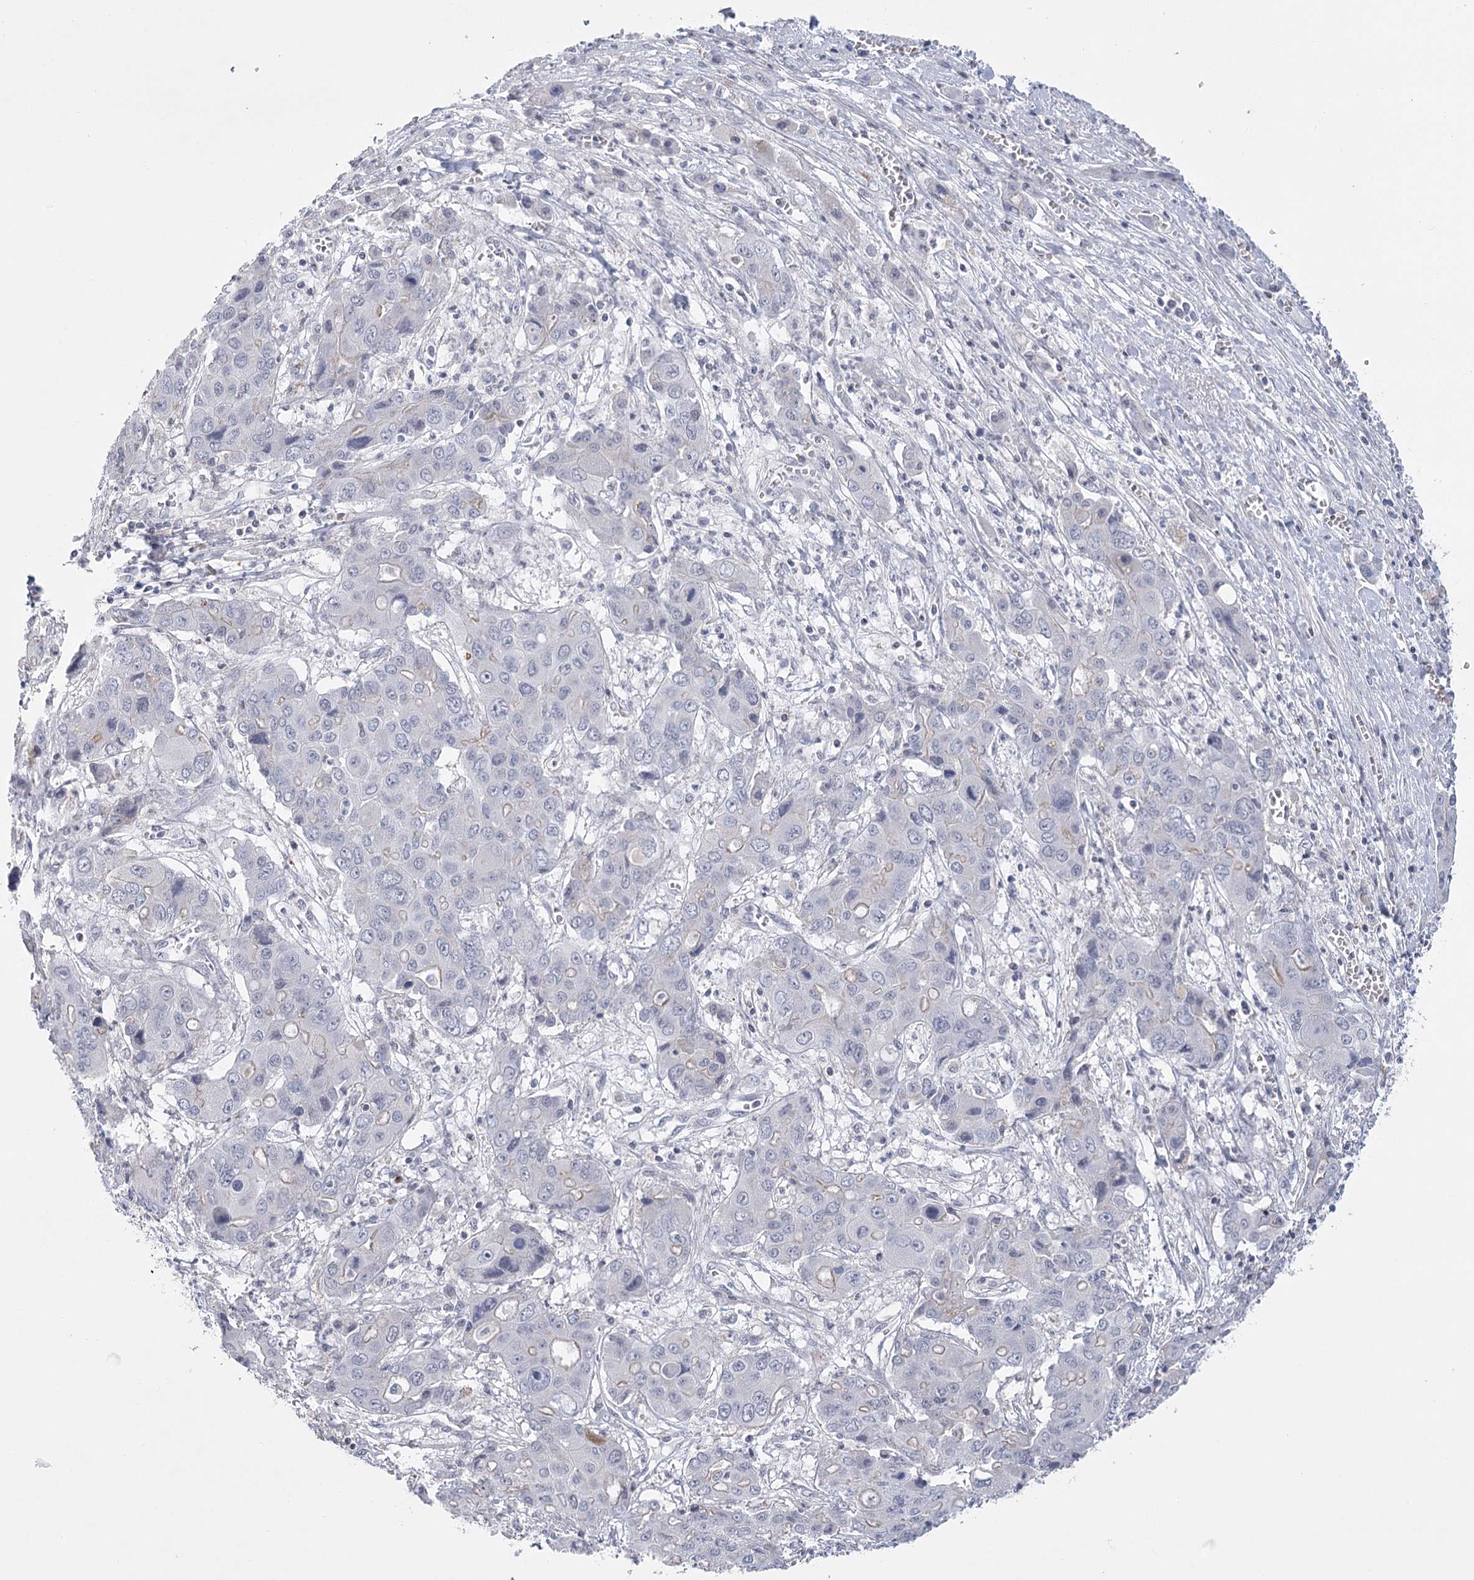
{"staining": {"intensity": "negative", "quantity": "none", "location": "none"}, "tissue": "liver cancer", "cell_type": "Tumor cells", "image_type": "cancer", "snomed": [{"axis": "morphology", "description": "Cholangiocarcinoma"}, {"axis": "topography", "description": "Liver"}], "caption": "This is a micrograph of IHC staining of liver cancer (cholangiocarcinoma), which shows no staining in tumor cells. (DAB IHC visualized using brightfield microscopy, high magnification).", "gene": "FAM76B", "patient": {"sex": "male", "age": 67}}